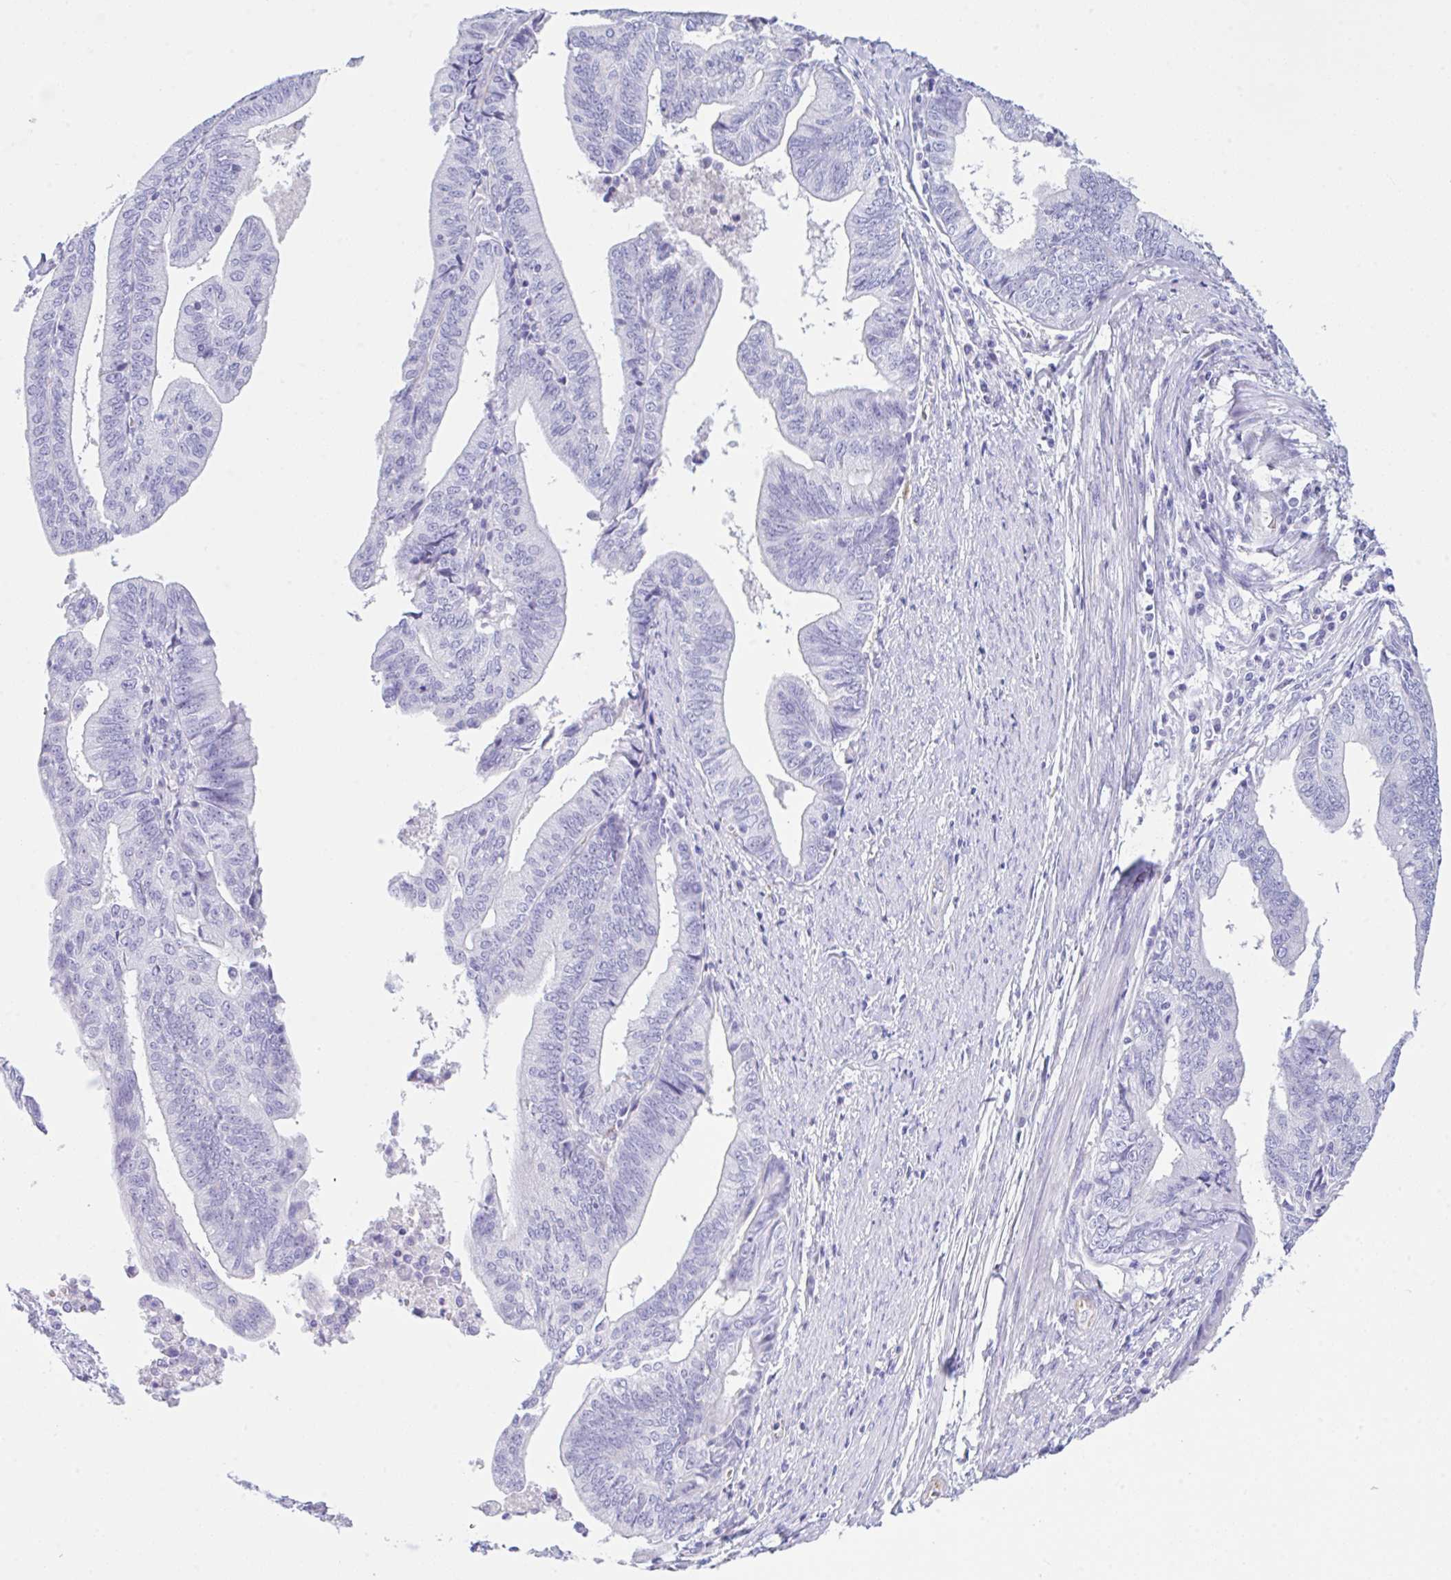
{"staining": {"intensity": "negative", "quantity": "none", "location": "none"}, "tissue": "endometrial cancer", "cell_type": "Tumor cells", "image_type": "cancer", "snomed": [{"axis": "morphology", "description": "Adenocarcinoma, NOS"}, {"axis": "topography", "description": "Endometrium"}], "caption": "Tumor cells are negative for brown protein staining in endometrial cancer. Brightfield microscopy of immunohistochemistry stained with DAB (3,3'-diaminobenzidine) (brown) and hematoxylin (blue), captured at high magnification.", "gene": "NDUFAF8", "patient": {"sex": "female", "age": 65}}